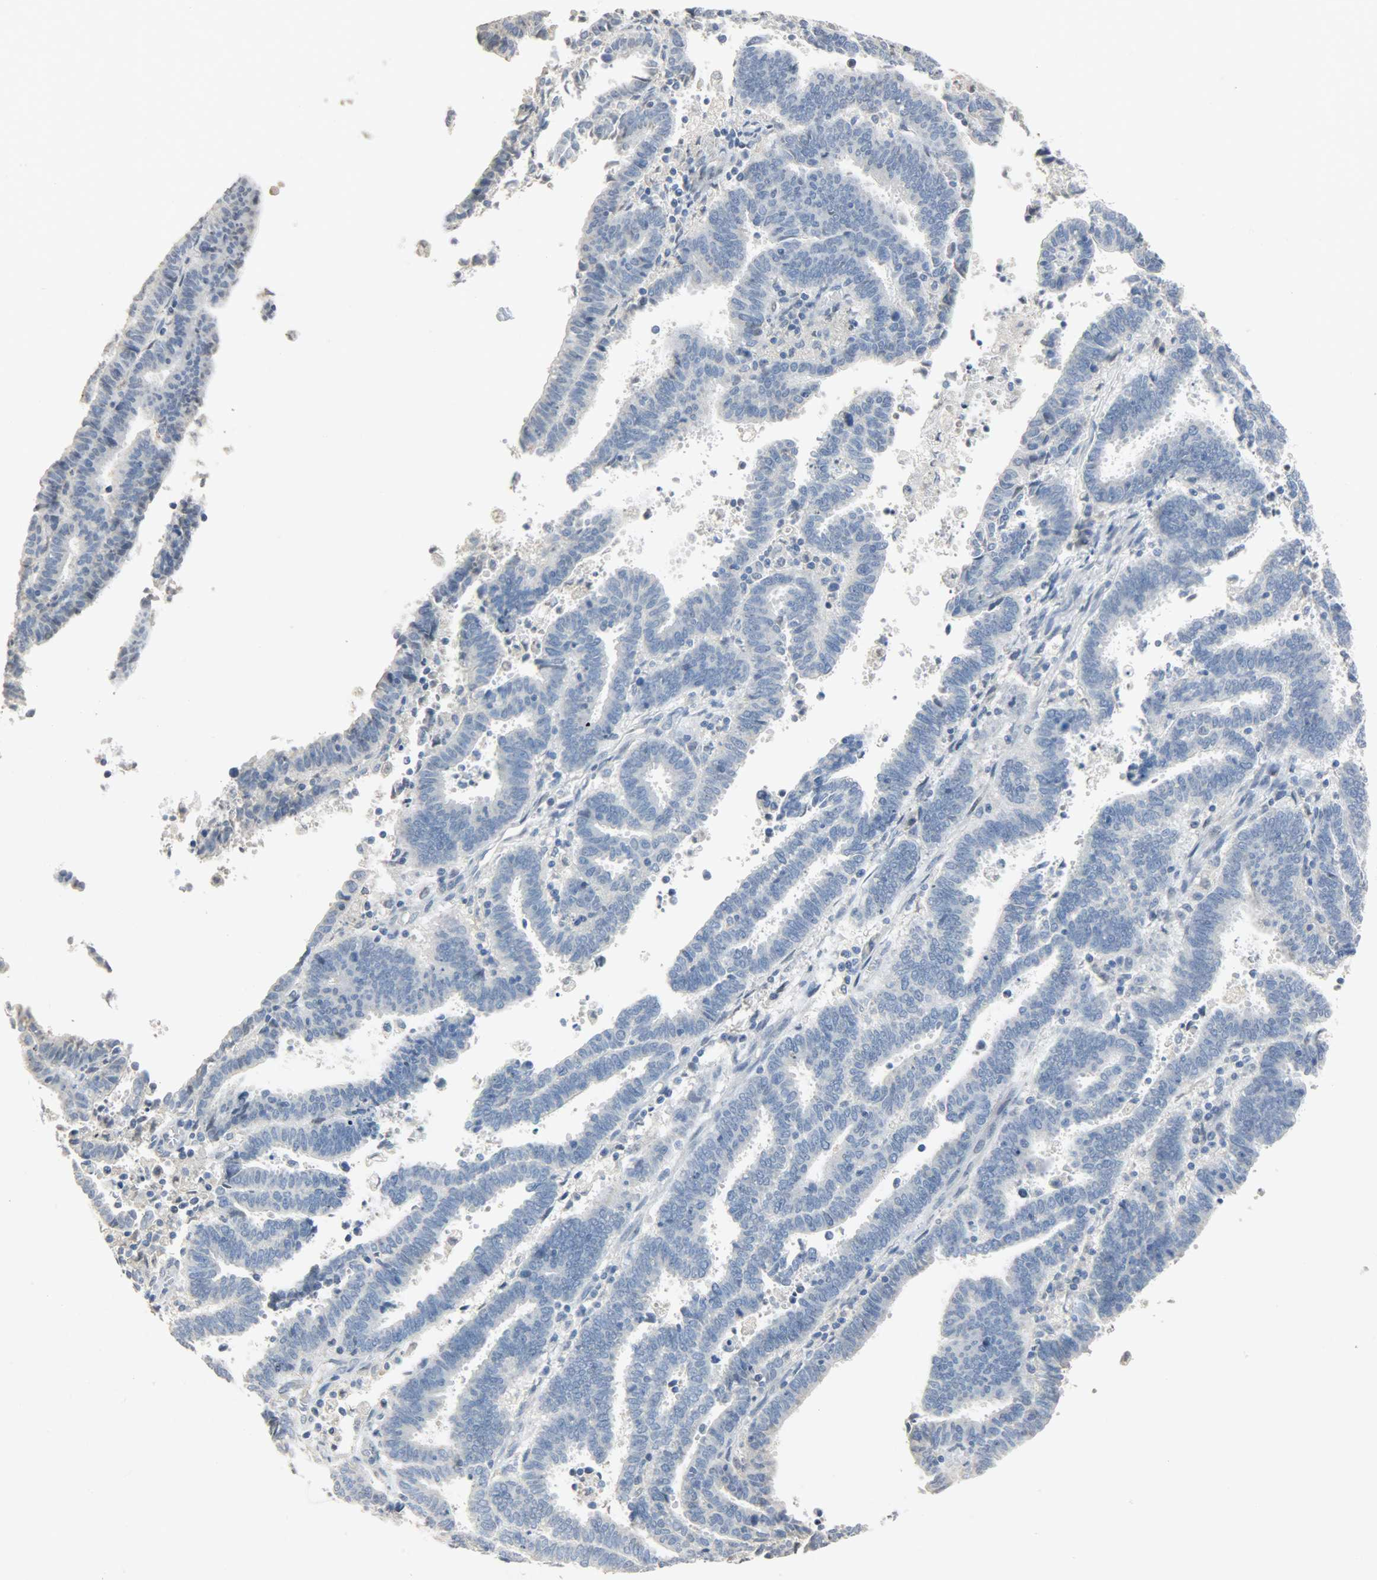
{"staining": {"intensity": "negative", "quantity": "none", "location": "none"}, "tissue": "endometrial cancer", "cell_type": "Tumor cells", "image_type": "cancer", "snomed": [{"axis": "morphology", "description": "Adenocarcinoma, NOS"}, {"axis": "topography", "description": "Uterus"}], "caption": "Endometrial adenocarcinoma was stained to show a protein in brown. There is no significant expression in tumor cells.", "gene": "DNAJB6", "patient": {"sex": "female", "age": 83}}